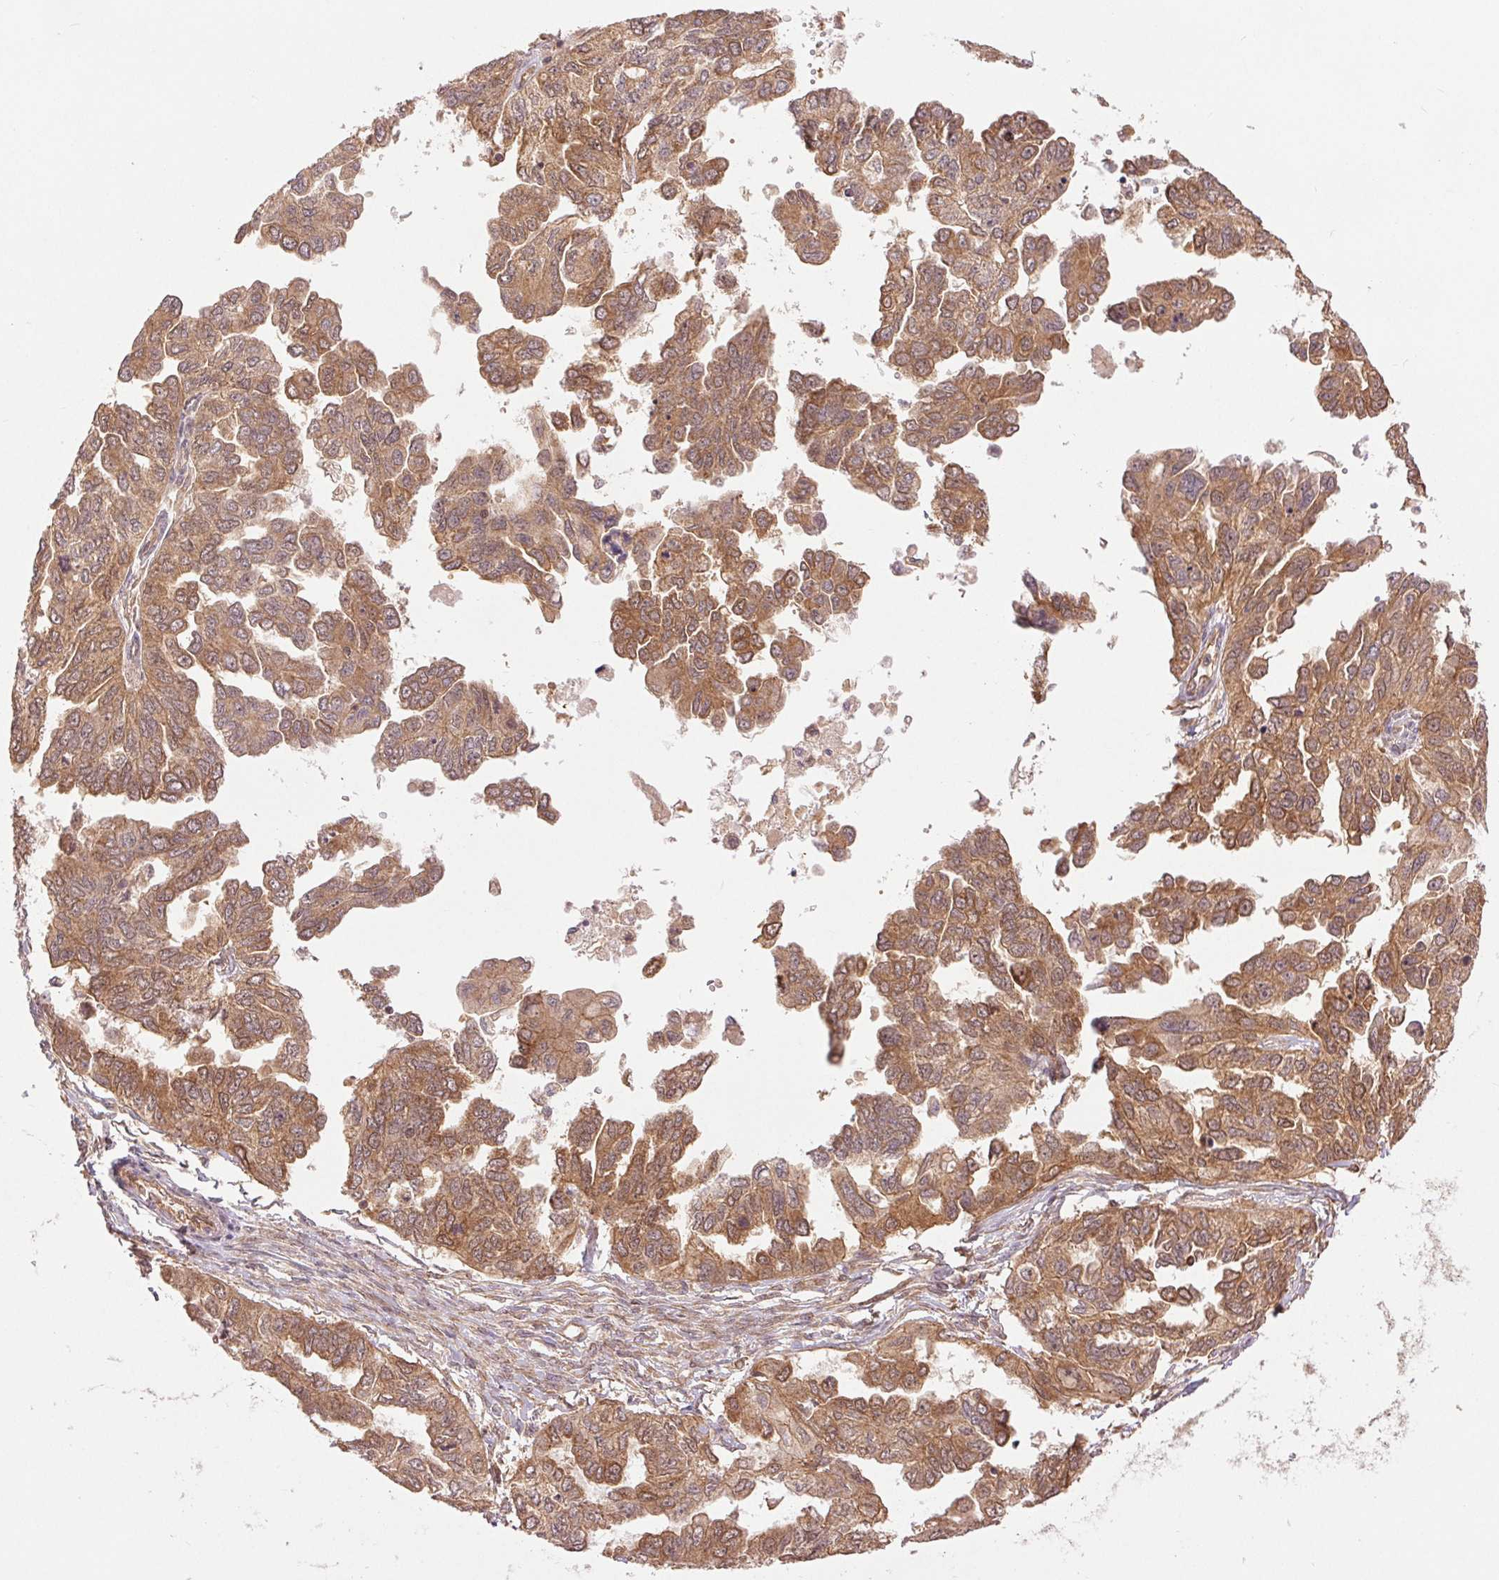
{"staining": {"intensity": "moderate", "quantity": ">75%", "location": "cytoplasmic/membranous"}, "tissue": "ovarian cancer", "cell_type": "Tumor cells", "image_type": "cancer", "snomed": [{"axis": "morphology", "description": "Cystadenocarcinoma, serous, NOS"}, {"axis": "topography", "description": "Ovary"}], "caption": "Moderate cytoplasmic/membranous expression is seen in about >75% of tumor cells in ovarian cancer.", "gene": "STARD7", "patient": {"sex": "female", "age": 53}}